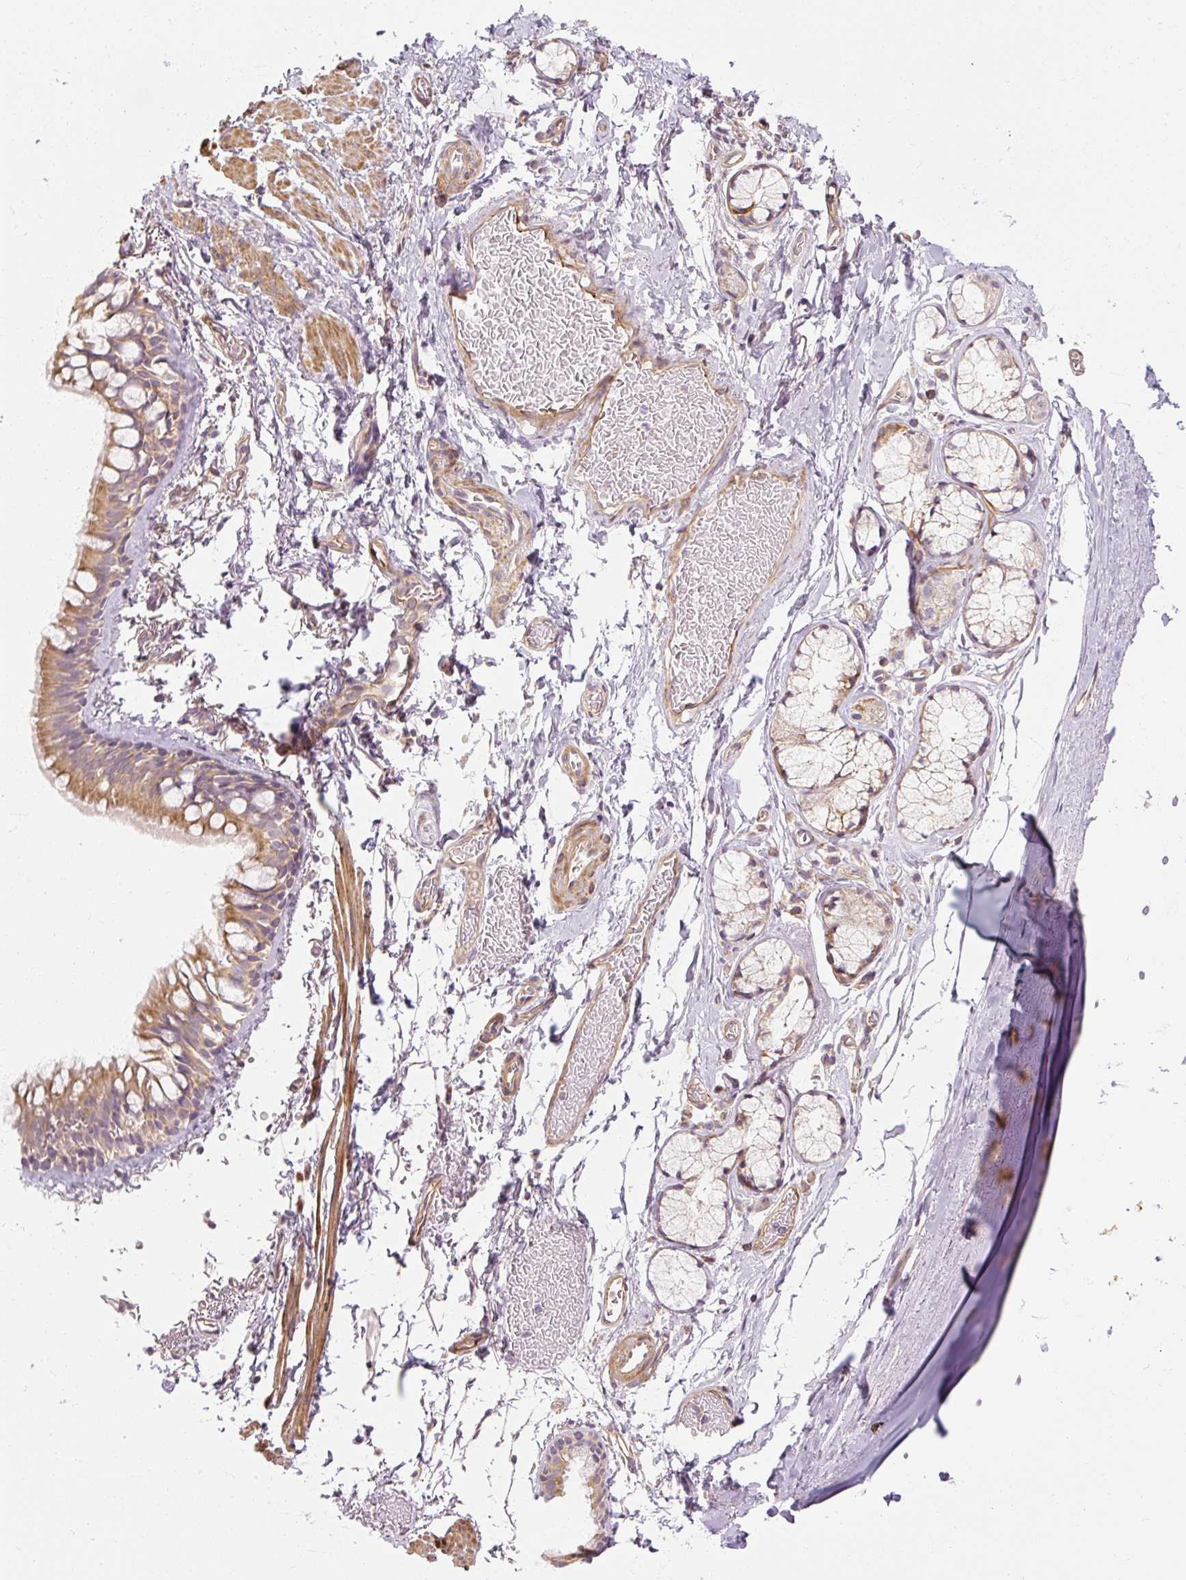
{"staining": {"intensity": "moderate", "quantity": "25%-75%", "location": "cytoplasmic/membranous"}, "tissue": "bronchus", "cell_type": "Respiratory epithelial cells", "image_type": "normal", "snomed": [{"axis": "morphology", "description": "Normal tissue, NOS"}, {"axis": "topography", "description": "Bronchus"}], "caption": "Immunohistochemistry (IHC) of benign human bronchus shows medium levels of moderate cytoplasmic/membranous expression in about 25%-75% of respiratory epithelial cells.", "gene": "RB1CC1", "patient": {"sex": "male", "age": 67}}